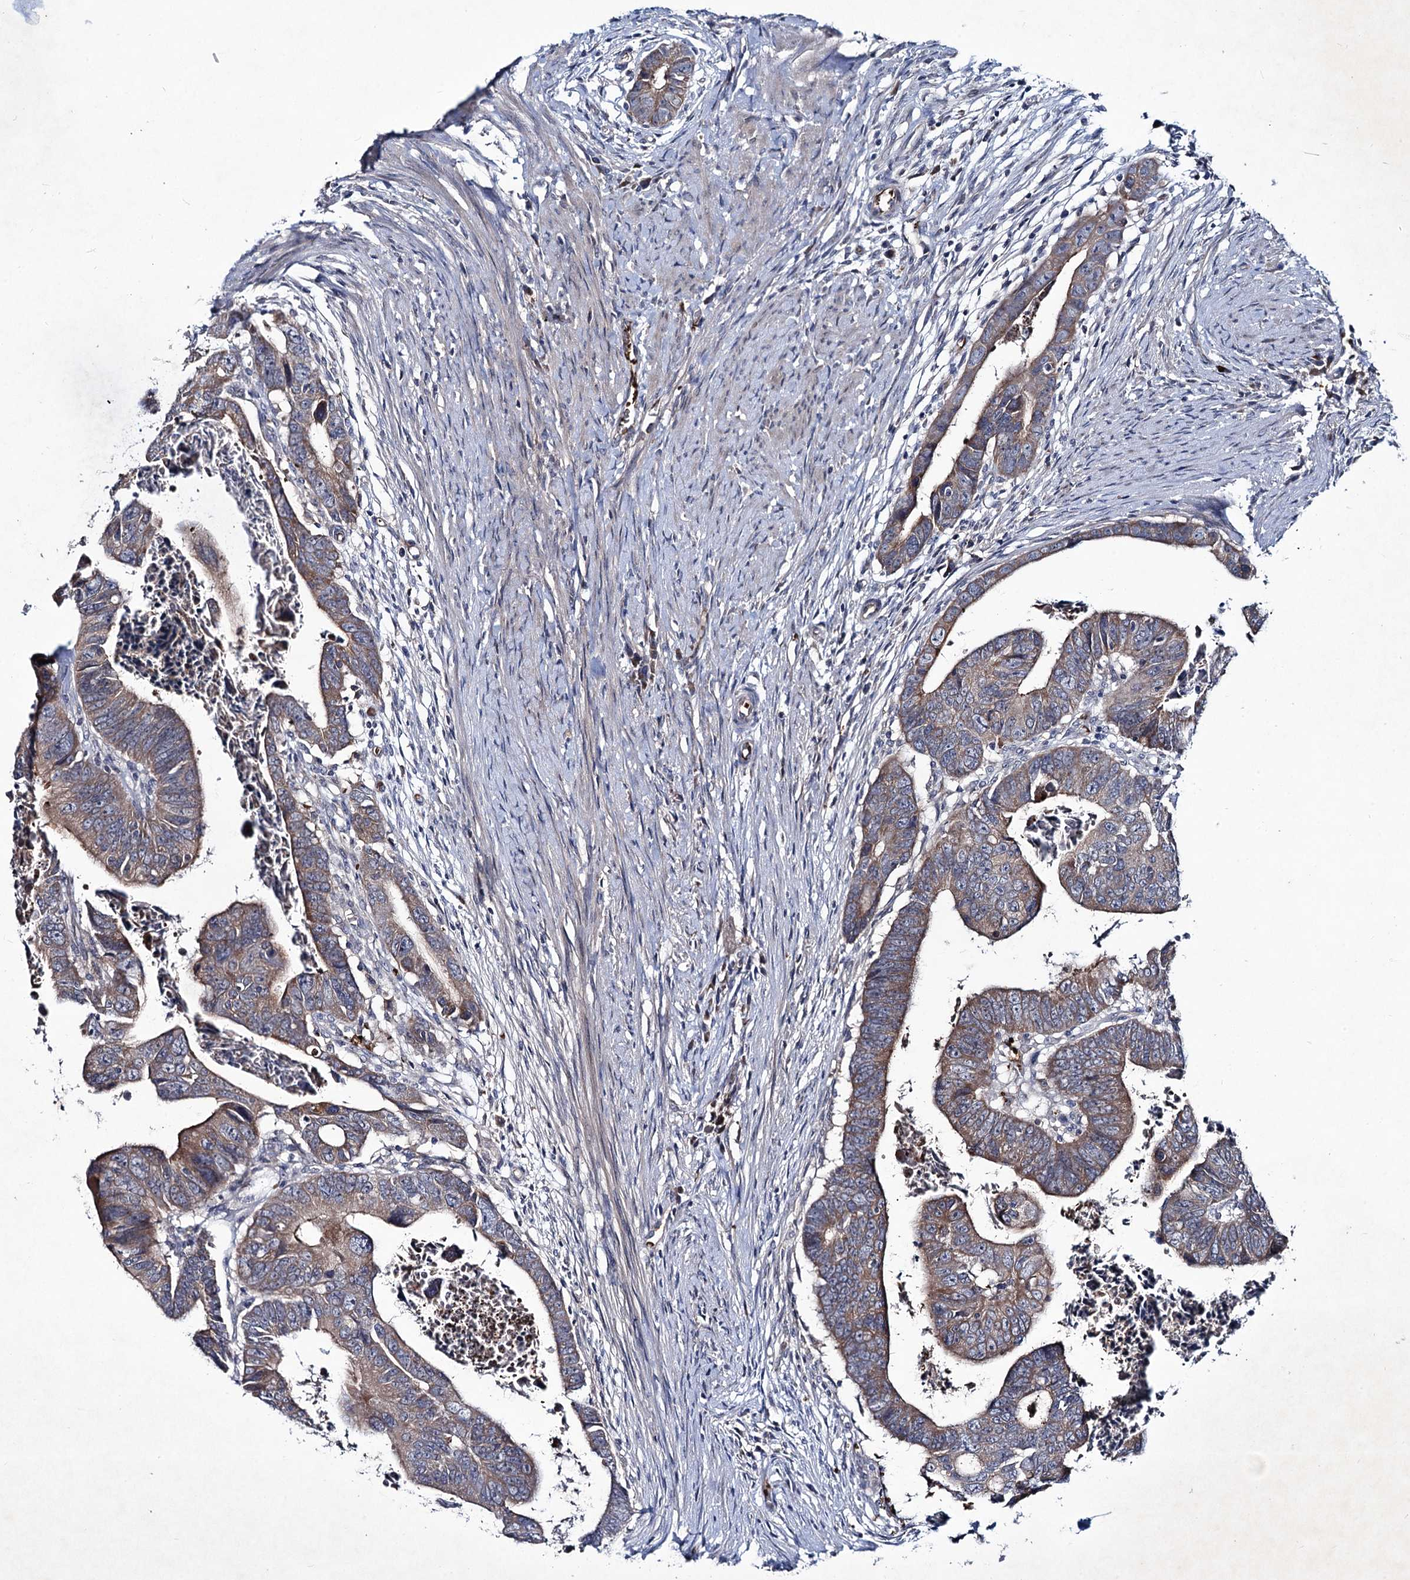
{"staining": {"intensity": "weak", "quantity": ">75%", "location": "cytoplasmic/membranous"}, "tissue": "colorectal cancer", "cell_type": "Tumor cells", "image_type": "cancer", "snomed": [{"axis": "morphology", "description": "Adenocarcinoma, NOS"}, {"axis": "topography", "description": "Rectum"}], "caption": "Immunohistochemistry (IHC) image of human colorectal cancer (adenocarcinoma) stained for a protein (brown), which exhibits low levels of weak cytoplasmic/membranous expression in approximately >75% of tumor cells.", "gene": "RNF6", "patient": {"sex": "female", "age": 65}}